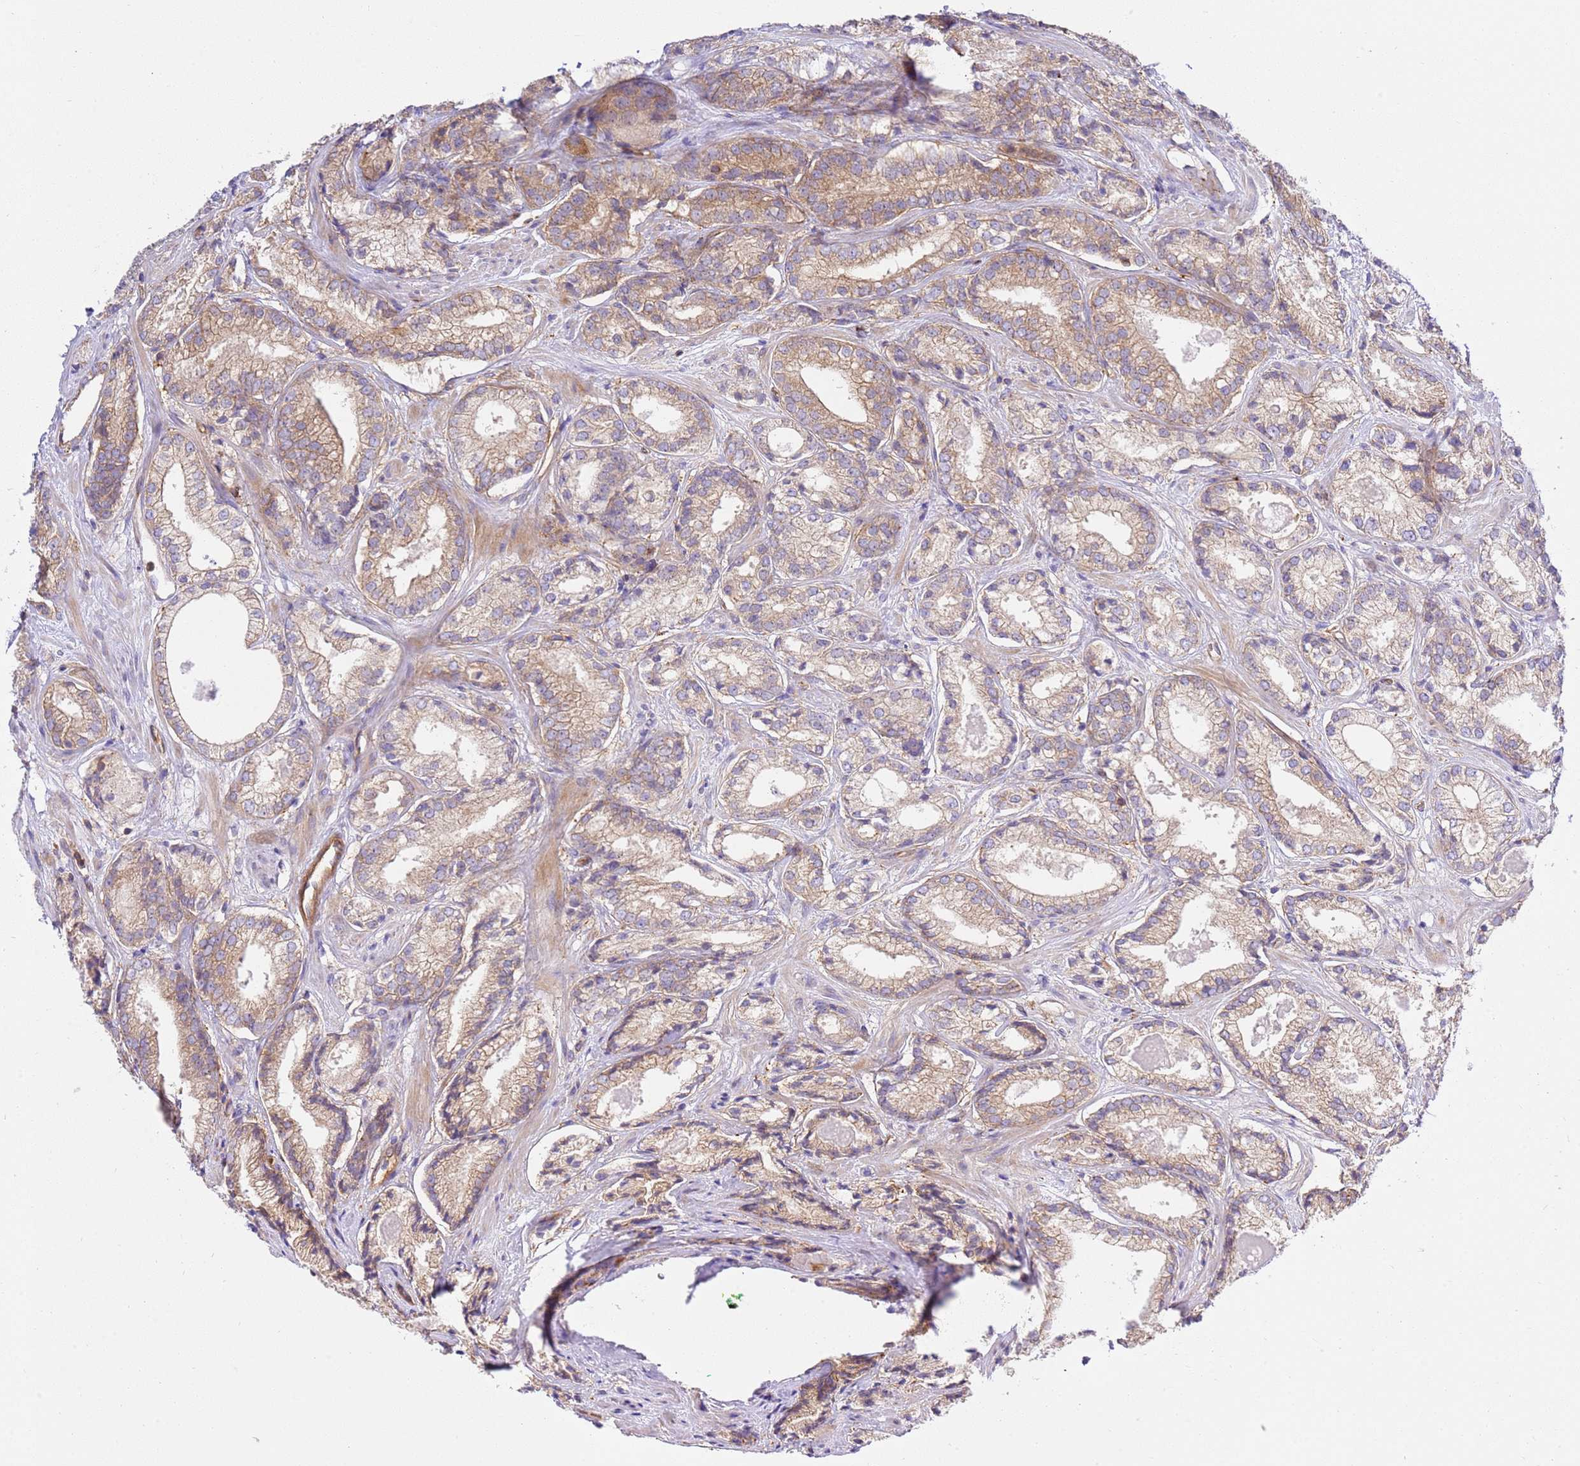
{"staining": {"intensity": "moderate", "quantity": "25%-75%", "location": "cytoplasmic/membranous"}, "tissue": "prostate cancer", "cell_type": "Tumor cells", "image_type": "cancer", "snomed": [{"axis": "morphology", "description": "Adenocarcinoma, Low grade"}, {"axis": "topography", "description": "Prostate"}], "caption": "Immunohistochemical staining of human prostate adenocarcinoma (low-grade) exhibits medium levels of moderate cytoplasmic/membranous expression in about 25%-75% of tumor cells.", "gene": "EFCAB8", "patient": {"sex": "male", "age": 68}}